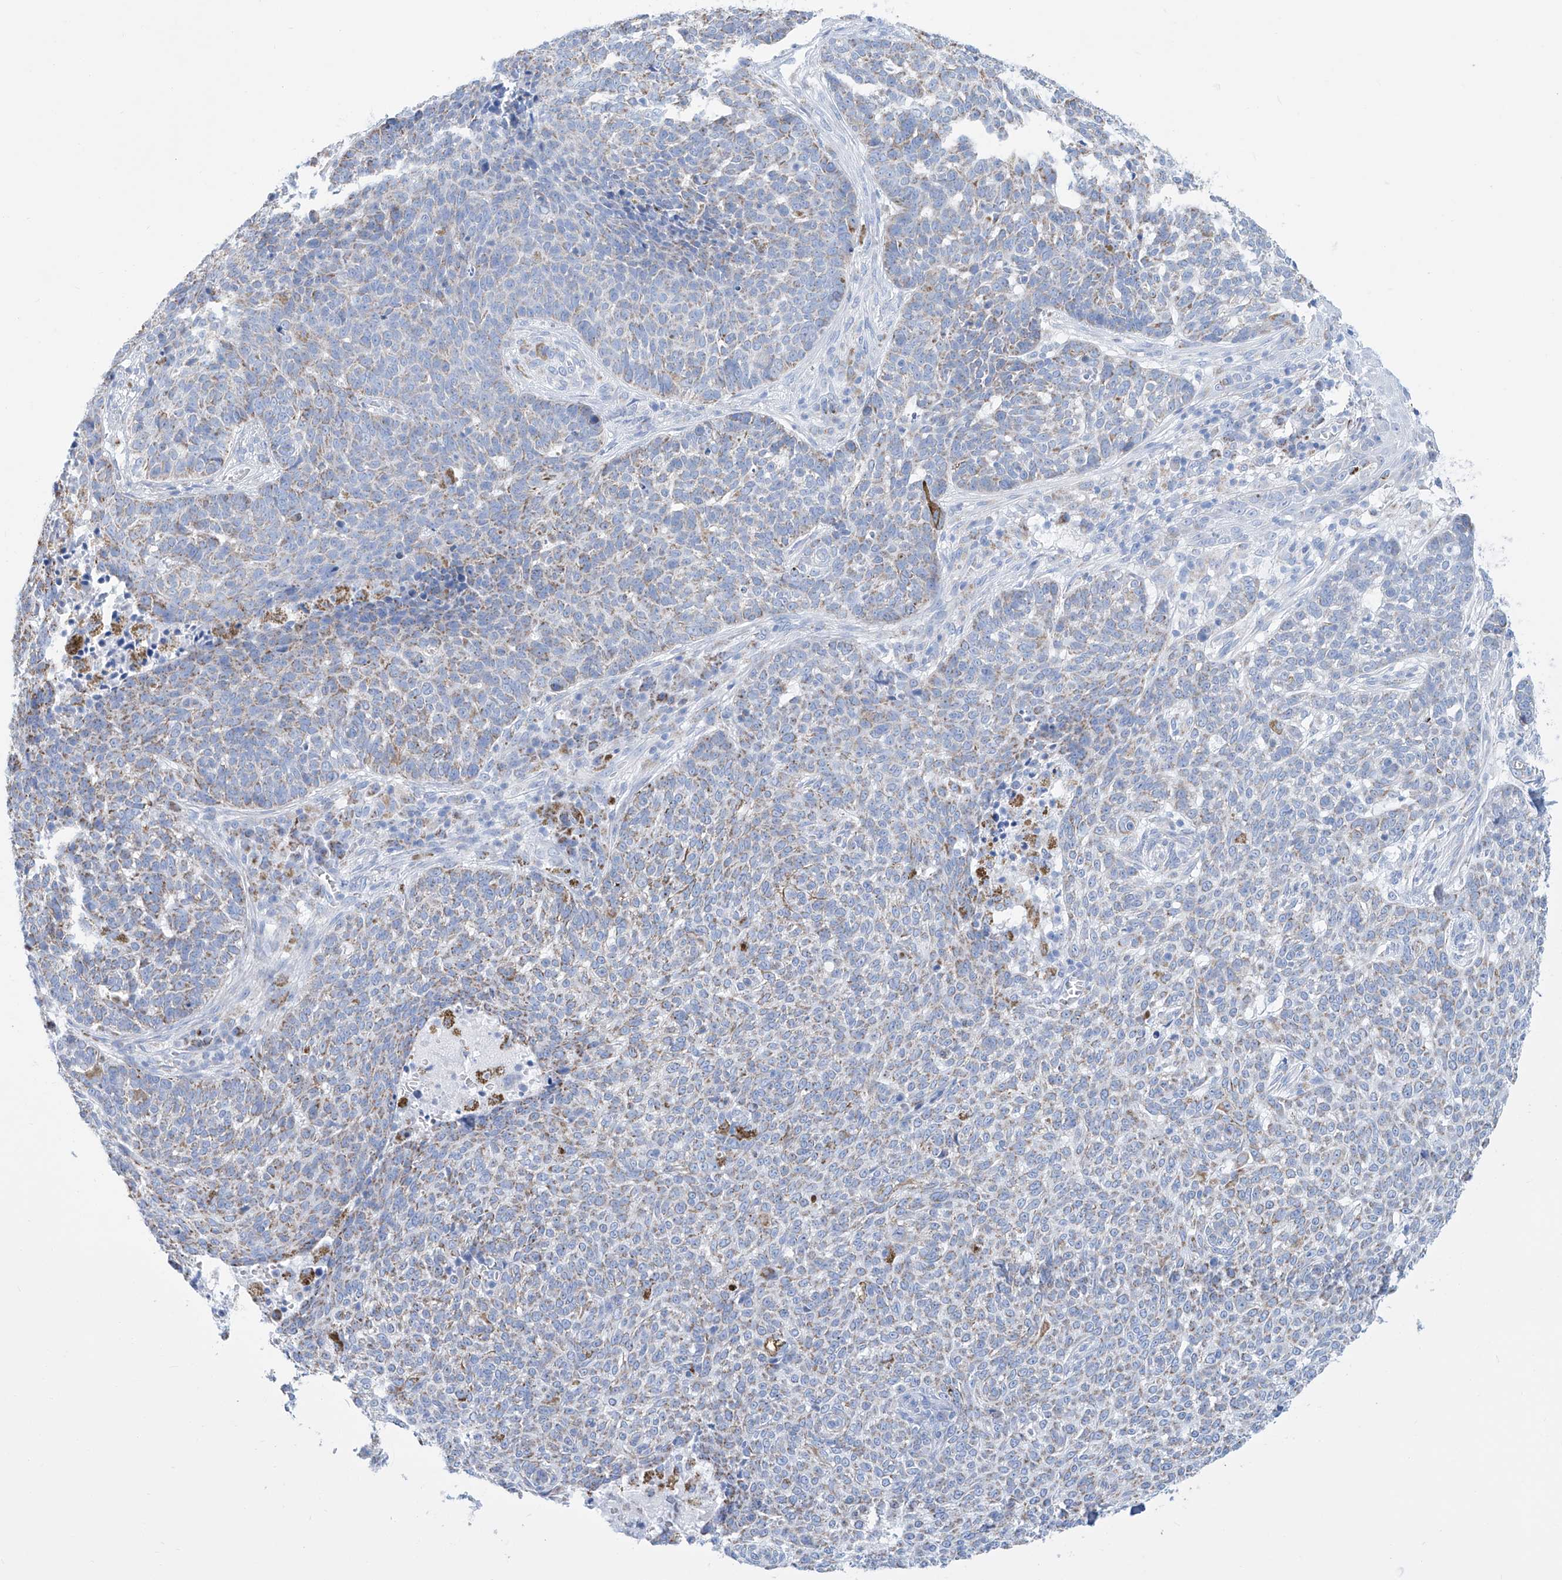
{"staining": {"intensity": "weak", "quantity": "25%-75%", "location": "cytoplasmic/membranous"}, "tissue": "skin cancer", "cell_type": "Tumor cells", "image_type": "cancer", "snomed": [{"axis": "morphology", "description": "Basal cell carcinoma"}, {"axis": "topography", "description": "Skin"}], "caption": "Skin cancer (basal cell carcinoma) tissue reveals weak cytoplasmic/membranous expression in approximately 25%-75% of tumor cells, visualized by immunohistochemistry.", "gene": "ALDH6A1", "patient": {"sex": "male", "age": 85}}